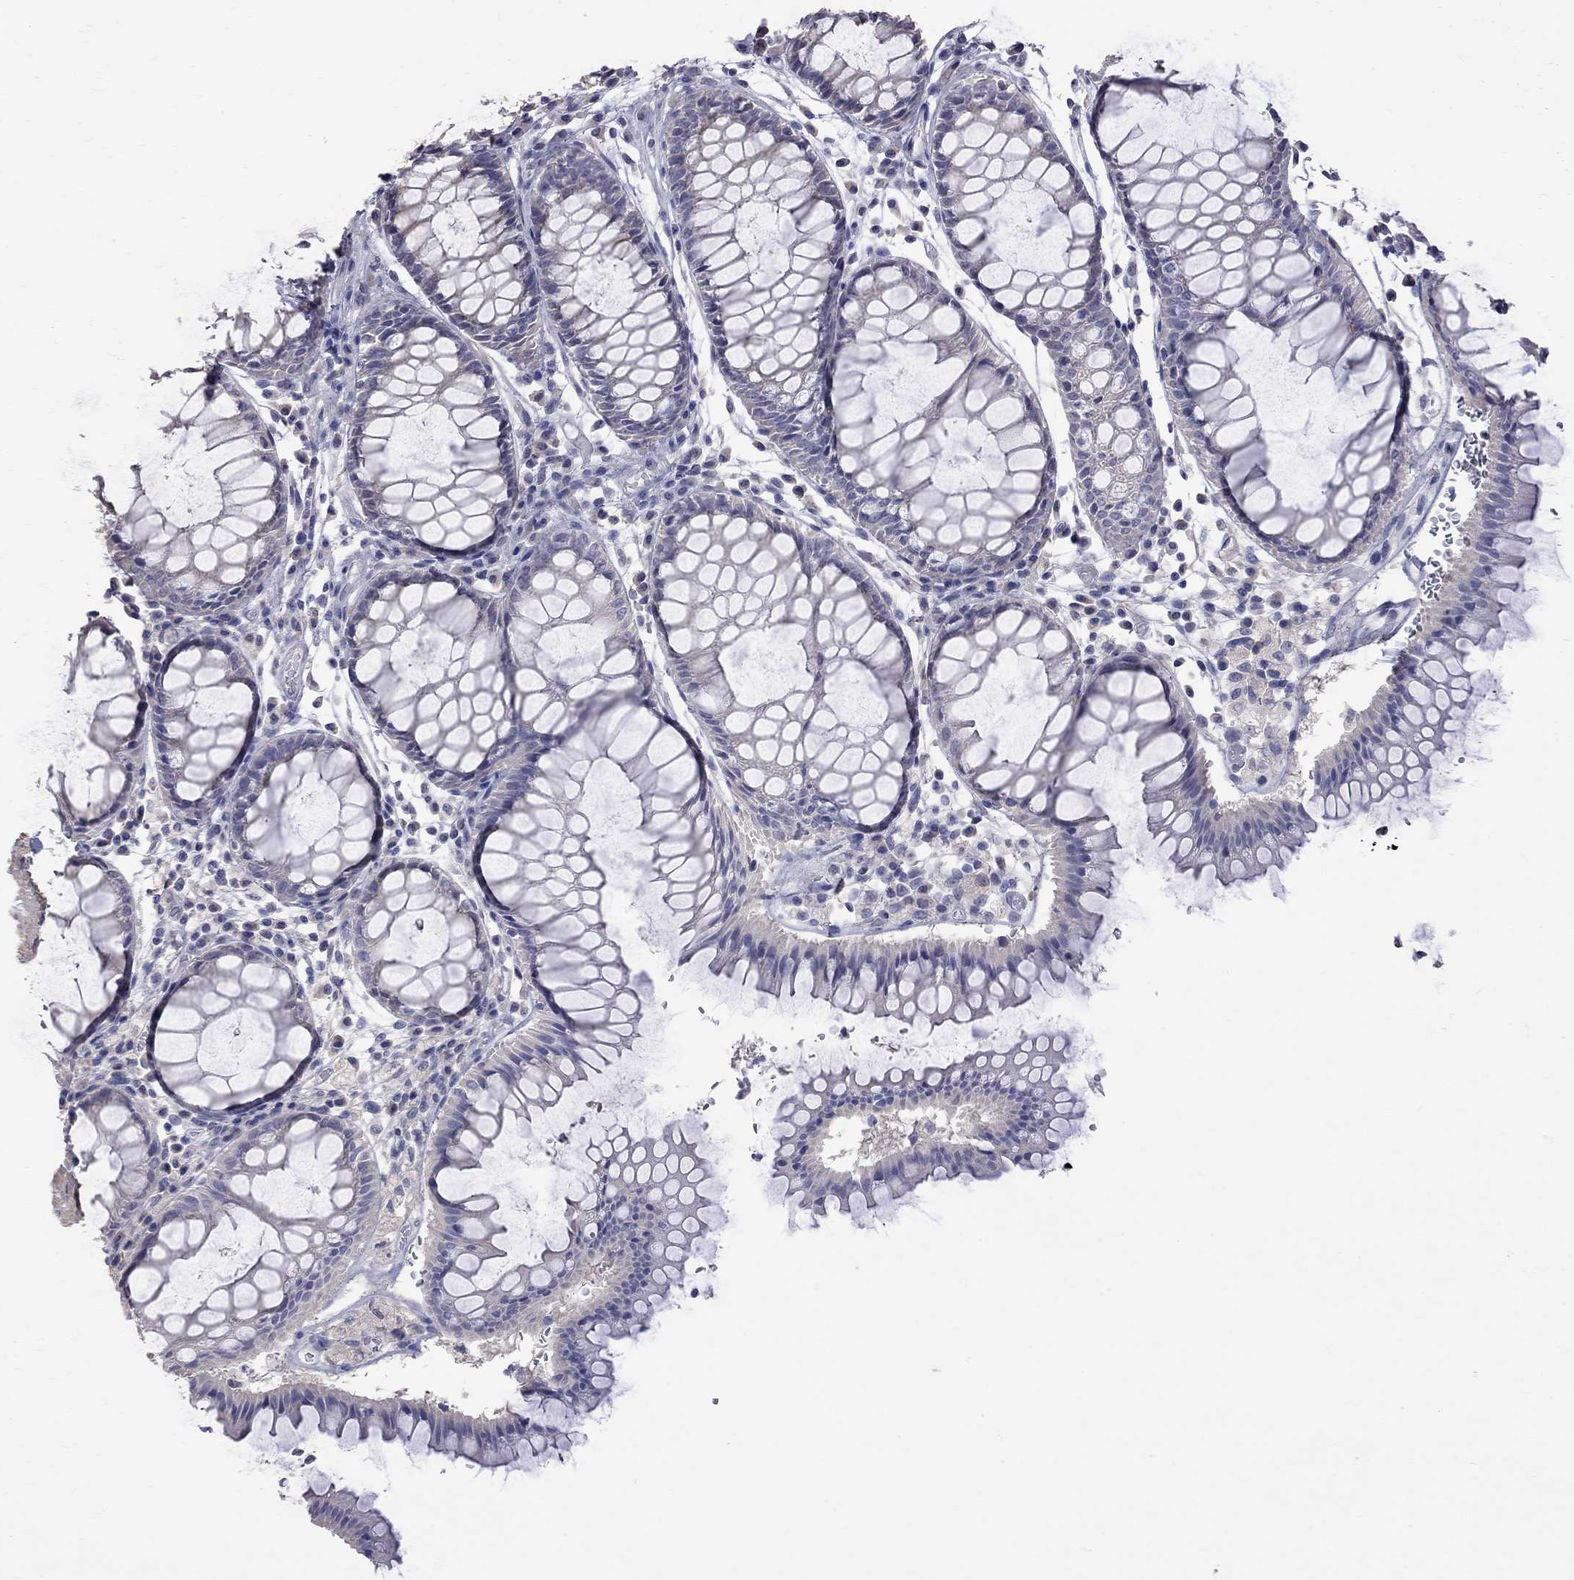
{"staining": {"intensity": "negative", "quantity": "none", "location": "none"}, "tissue": "rectum", "cell_type": "Glandular cells", "image_type": "normal", "snomed": [{"axis": "morphology", "description": "Normal tissue, NOS"}, {"axis": "topography", "description": "Rectum"}], "caption": "This is an IHC image of normal human rectum. There is no positivity in glandular cells.", "gene": "CKAP2", "patient": {"sex": "female", "age": 68}}